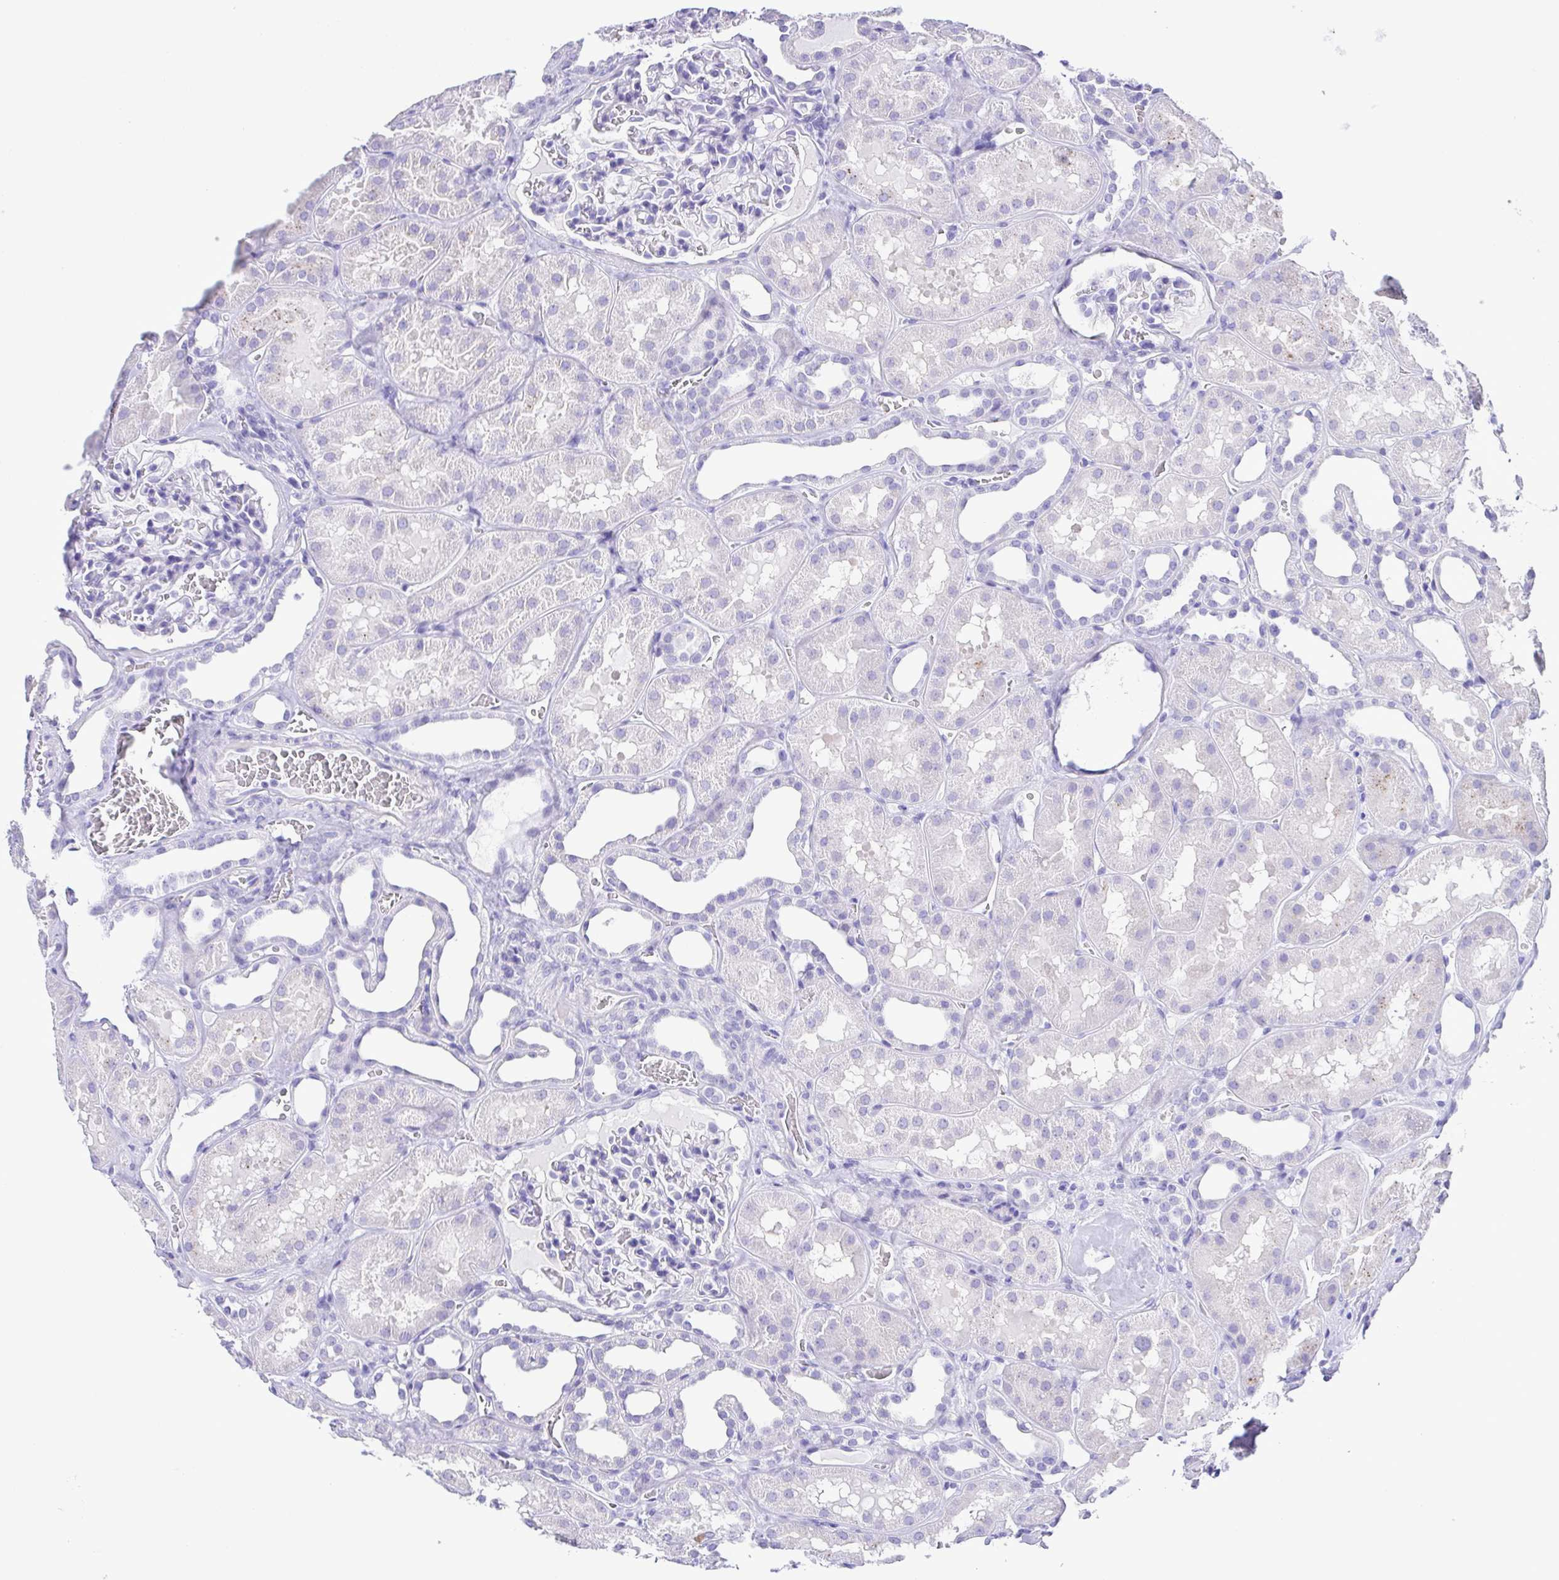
{"staining": {"intensity": "negative", "quantity": "none", "location": "none"}, "tissue": "kidney", "cell_type": "Cells in glomeruli", "image_type": "normal", "snomed": [{"axis": "morphology", "description": "Normal tissue, NOS"}, {"axis": "topography", "description": "Kidney"}], "caption": "Kidney stained for a protein using immunohistochemistry reveals no staining cells in glomeruli.", "gene": "OVGP1", "patient": {"sex": "female", "age": 41}}